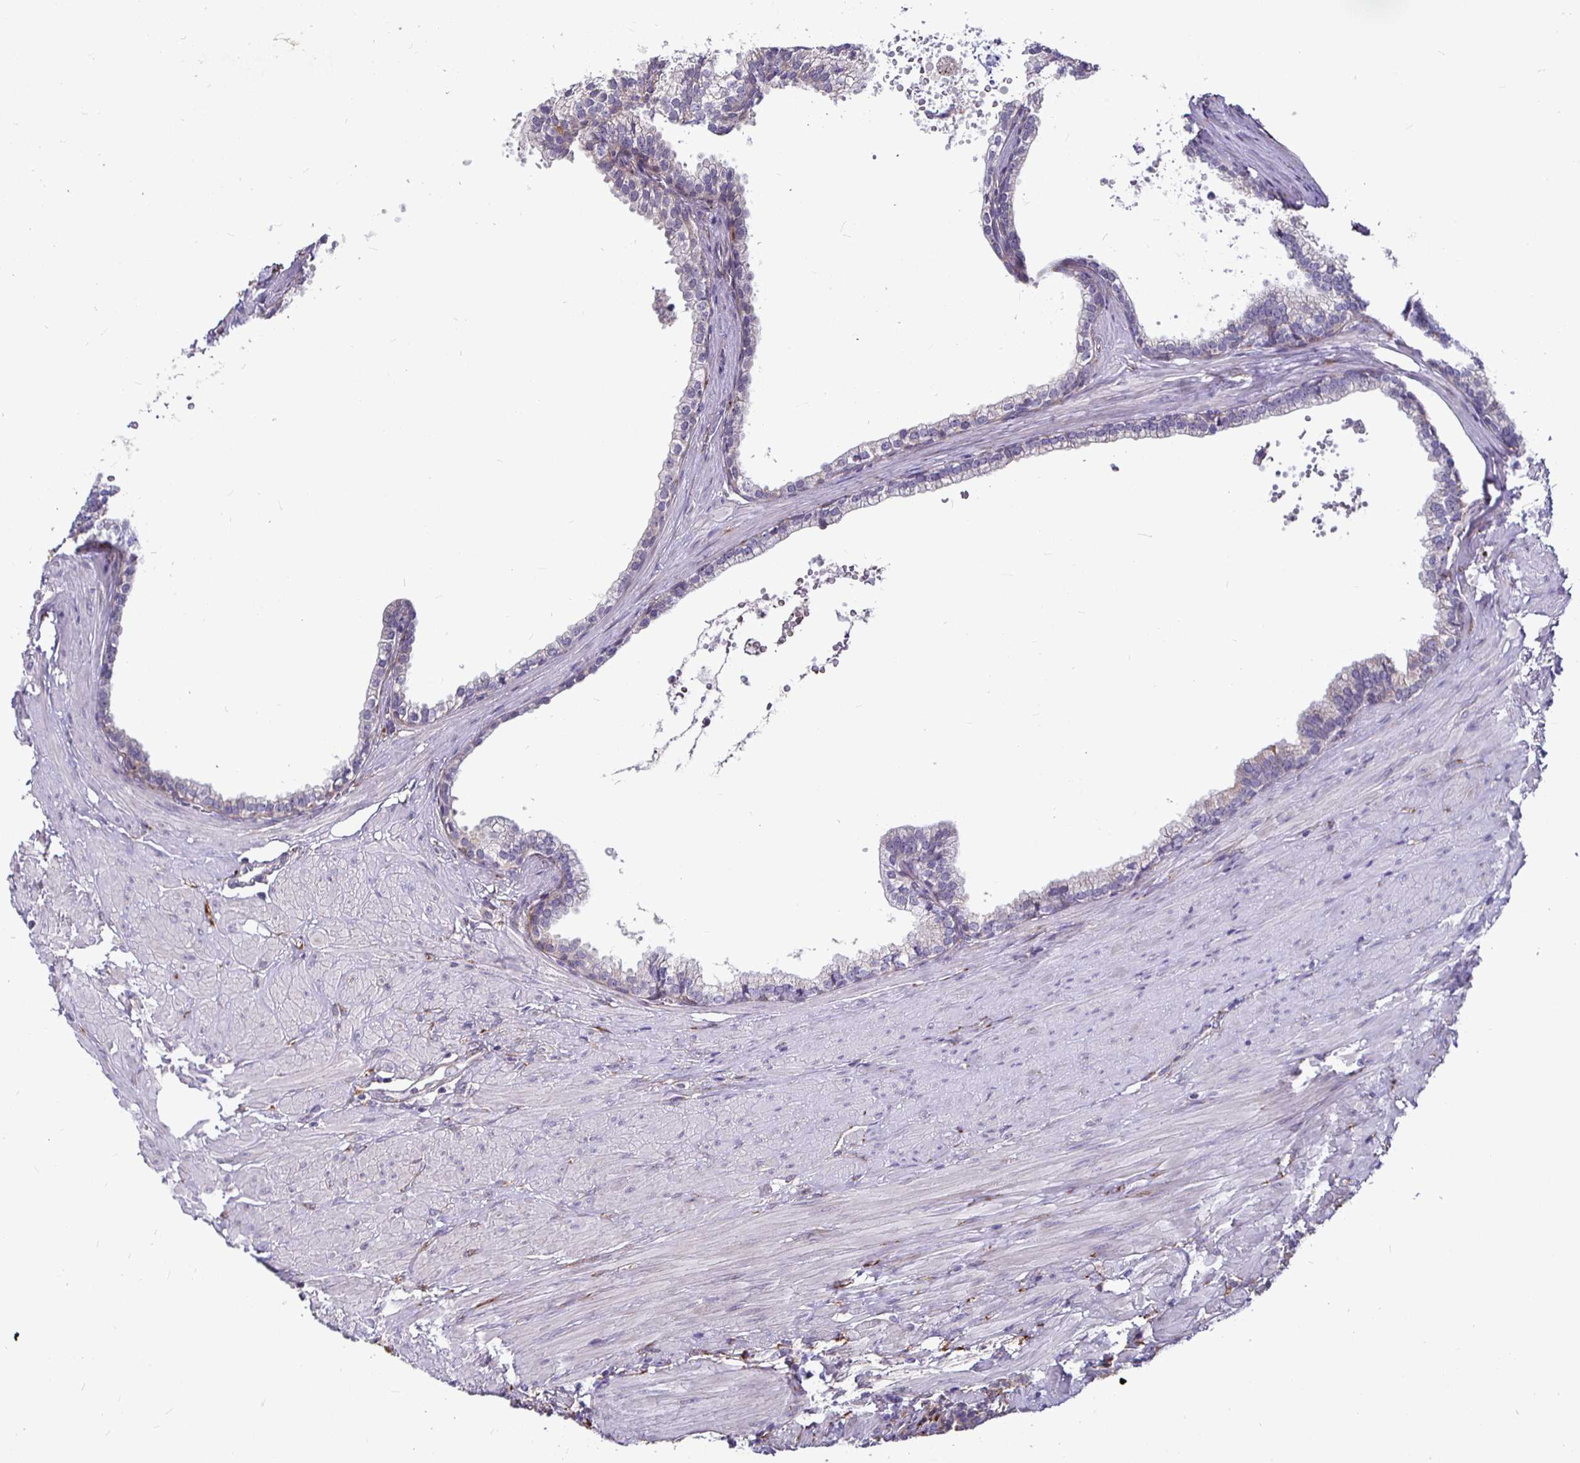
{"staining": {"intensity": "negative", "quantity": "none", "location": "none"}, "tissue": "prostate", "cell_type": "Glandular cells", "image_type": "normal", "snomed": [{"axis": "morphology", "description": "Normal tissue, NOS"}, {"axis": "topography", "description": "Prostate"}, {"axis": "topography", "description": "Peripheral nerve tissue"}], "caption": "This is a histopathology image of immunohistochemistry staining of normal prostate, which shows no expression in glandular cells.", "gene": "P4HA2", "patient": {"sex": "male", "age": 55}}